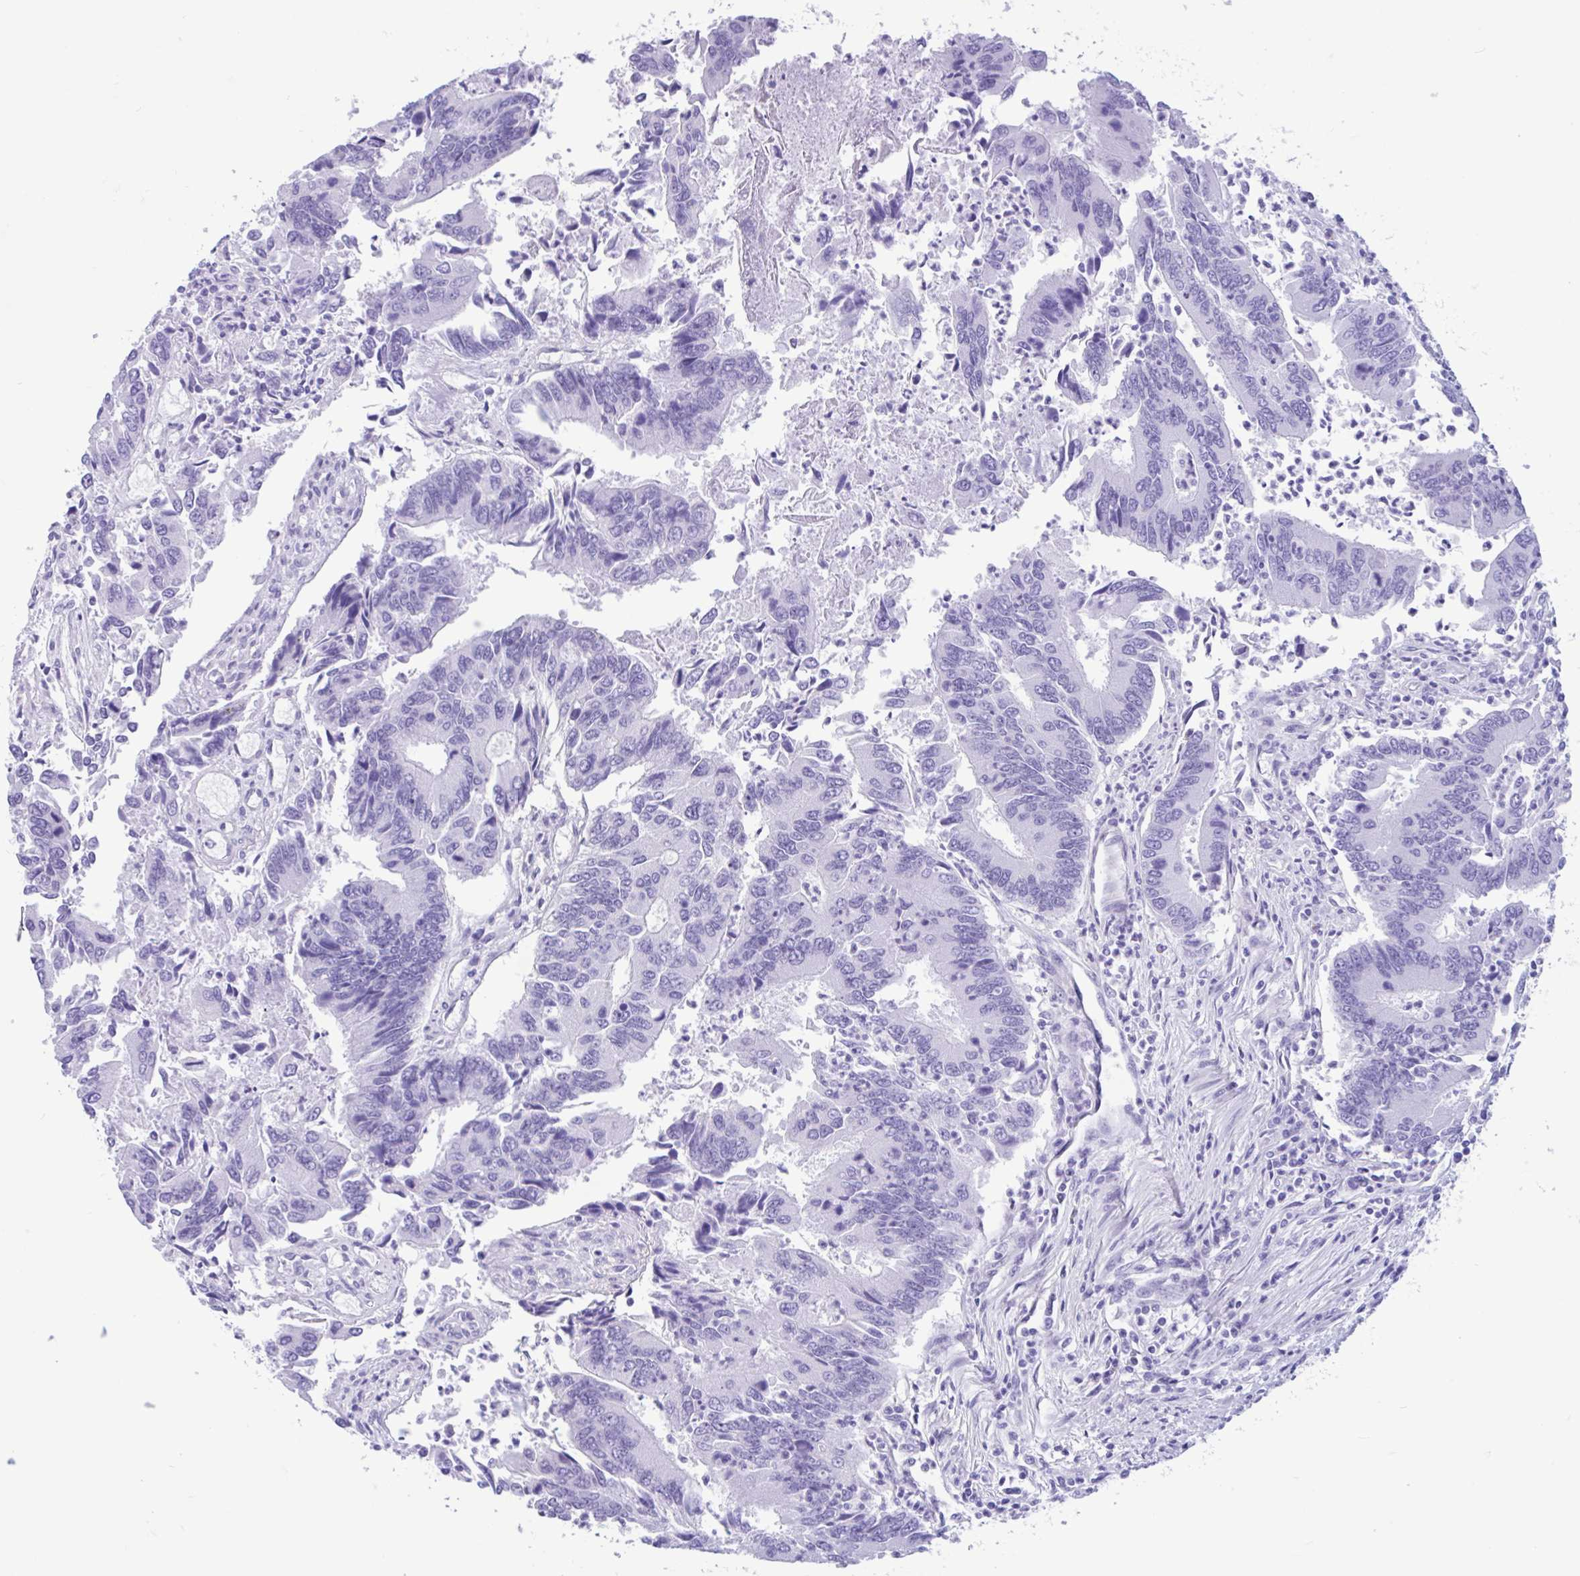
{"staining": {"intensity": "negative", "quantity": "none", "location": "none"}, "tissue": "colorectal cancer", "cell_type": "Tumor cells", "image_type": "cancer", "snomed": [{"axis": "morphology", "description": "Adenocarcinoma, NOS"}, {"axis": "topography", "description": "Colon"}], "caption": "Immunohistochemical staining of adenocarcinoma (colorectal) shows no significant positivity in tumor cells.", "gene": "IAPP", "patient": {"sex": "female", "age": 67}}